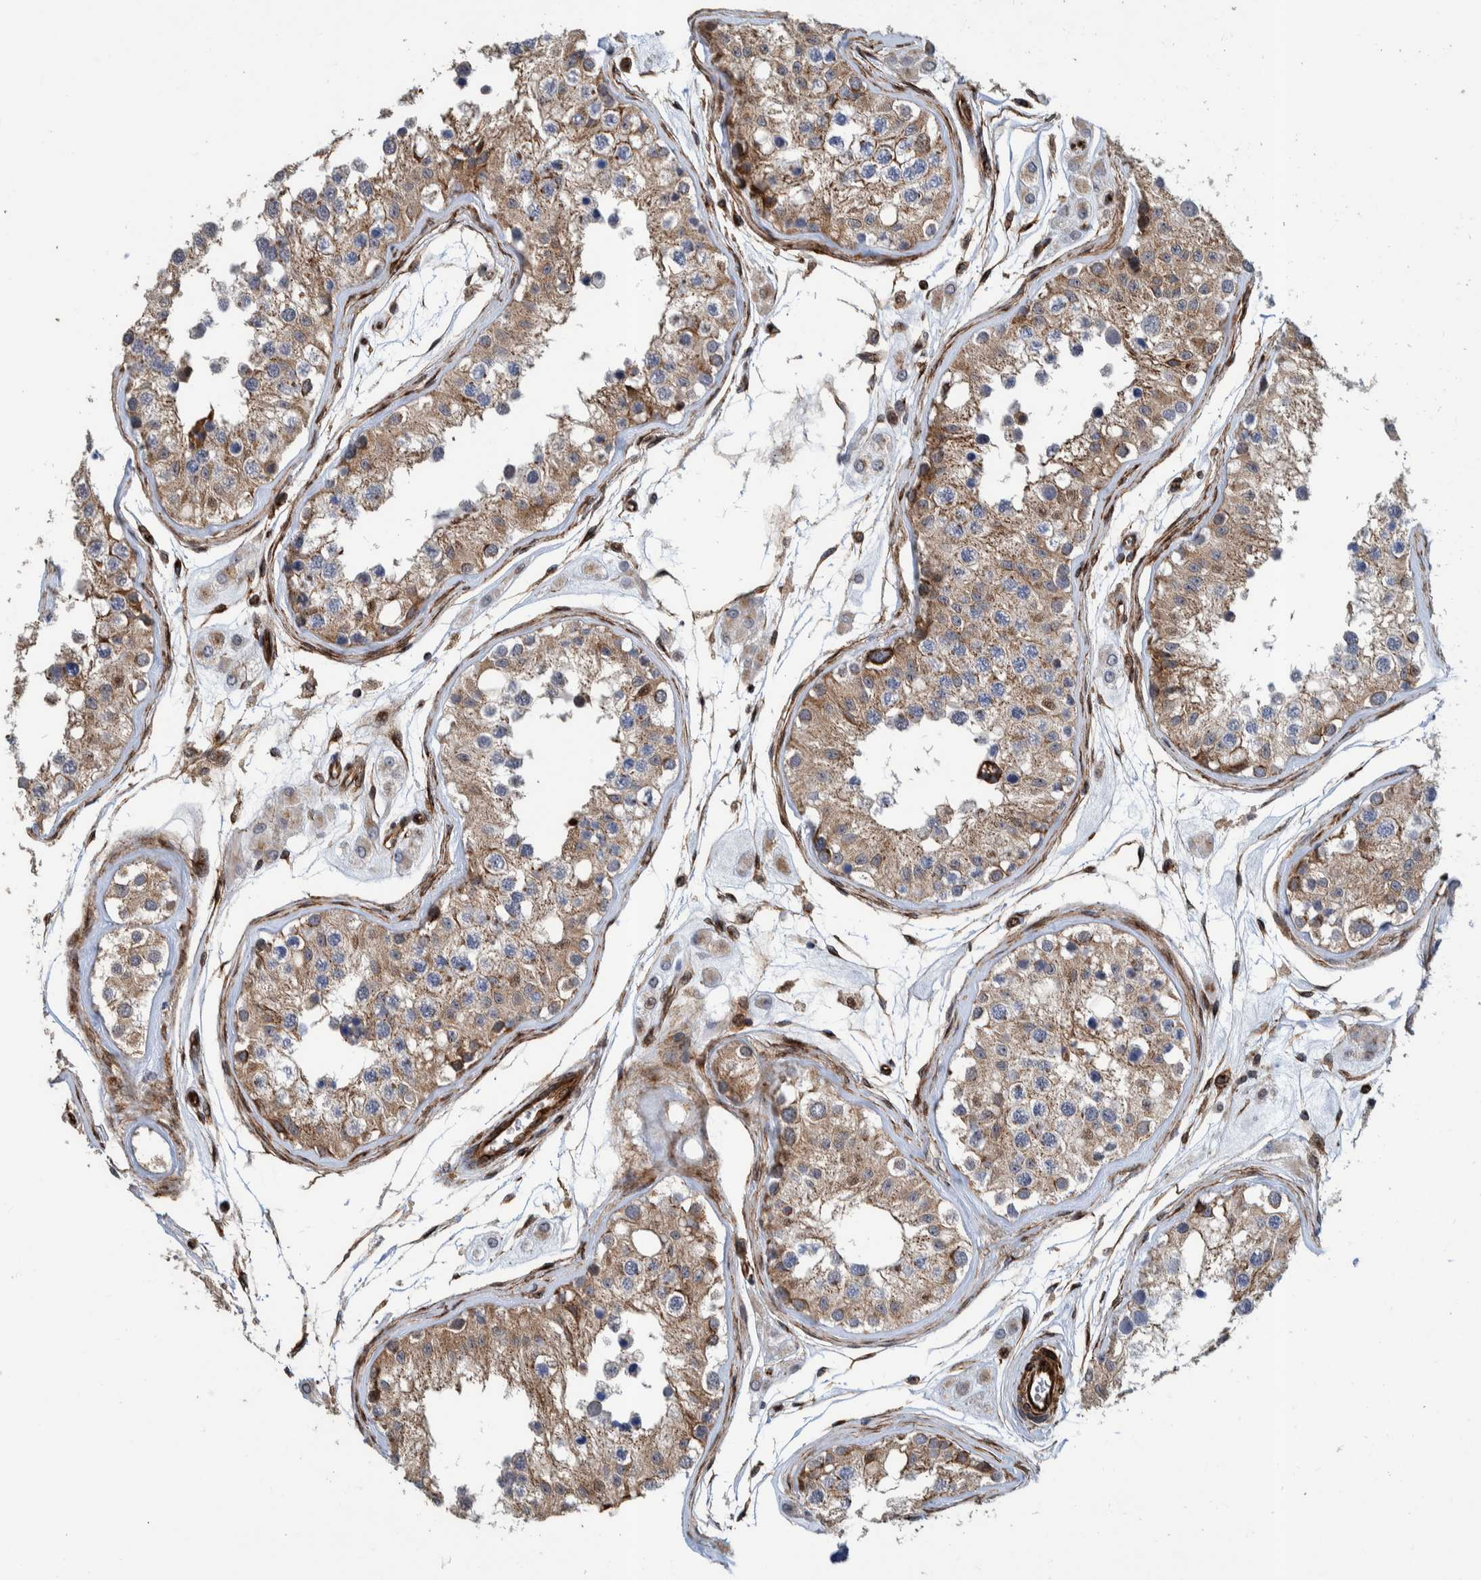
{"staining": {"intensity": "moderate", "quantity": ">75%", "location": "cytoplasmic/membranous"}, "tissue": "testis", "cell_type": "Cells in seminiferous ducts", "image_type": "normal", "snomed": [{"axis": "morphology", "description": "Normal tissue, NOS"}, {"axis": "morphology", "description": "Adenocarcinoma, metastatic, NOS"}, {"axis": "topography", "description": "Testis"}], "caption": "Protein expression analysis of normal testis displays moderate cytoplasmic/membranous staining in approximately >75% of cells in seminiferous ducts.", "gene": "CCDC57", "patient": {"sex": "male", "age": 26}}